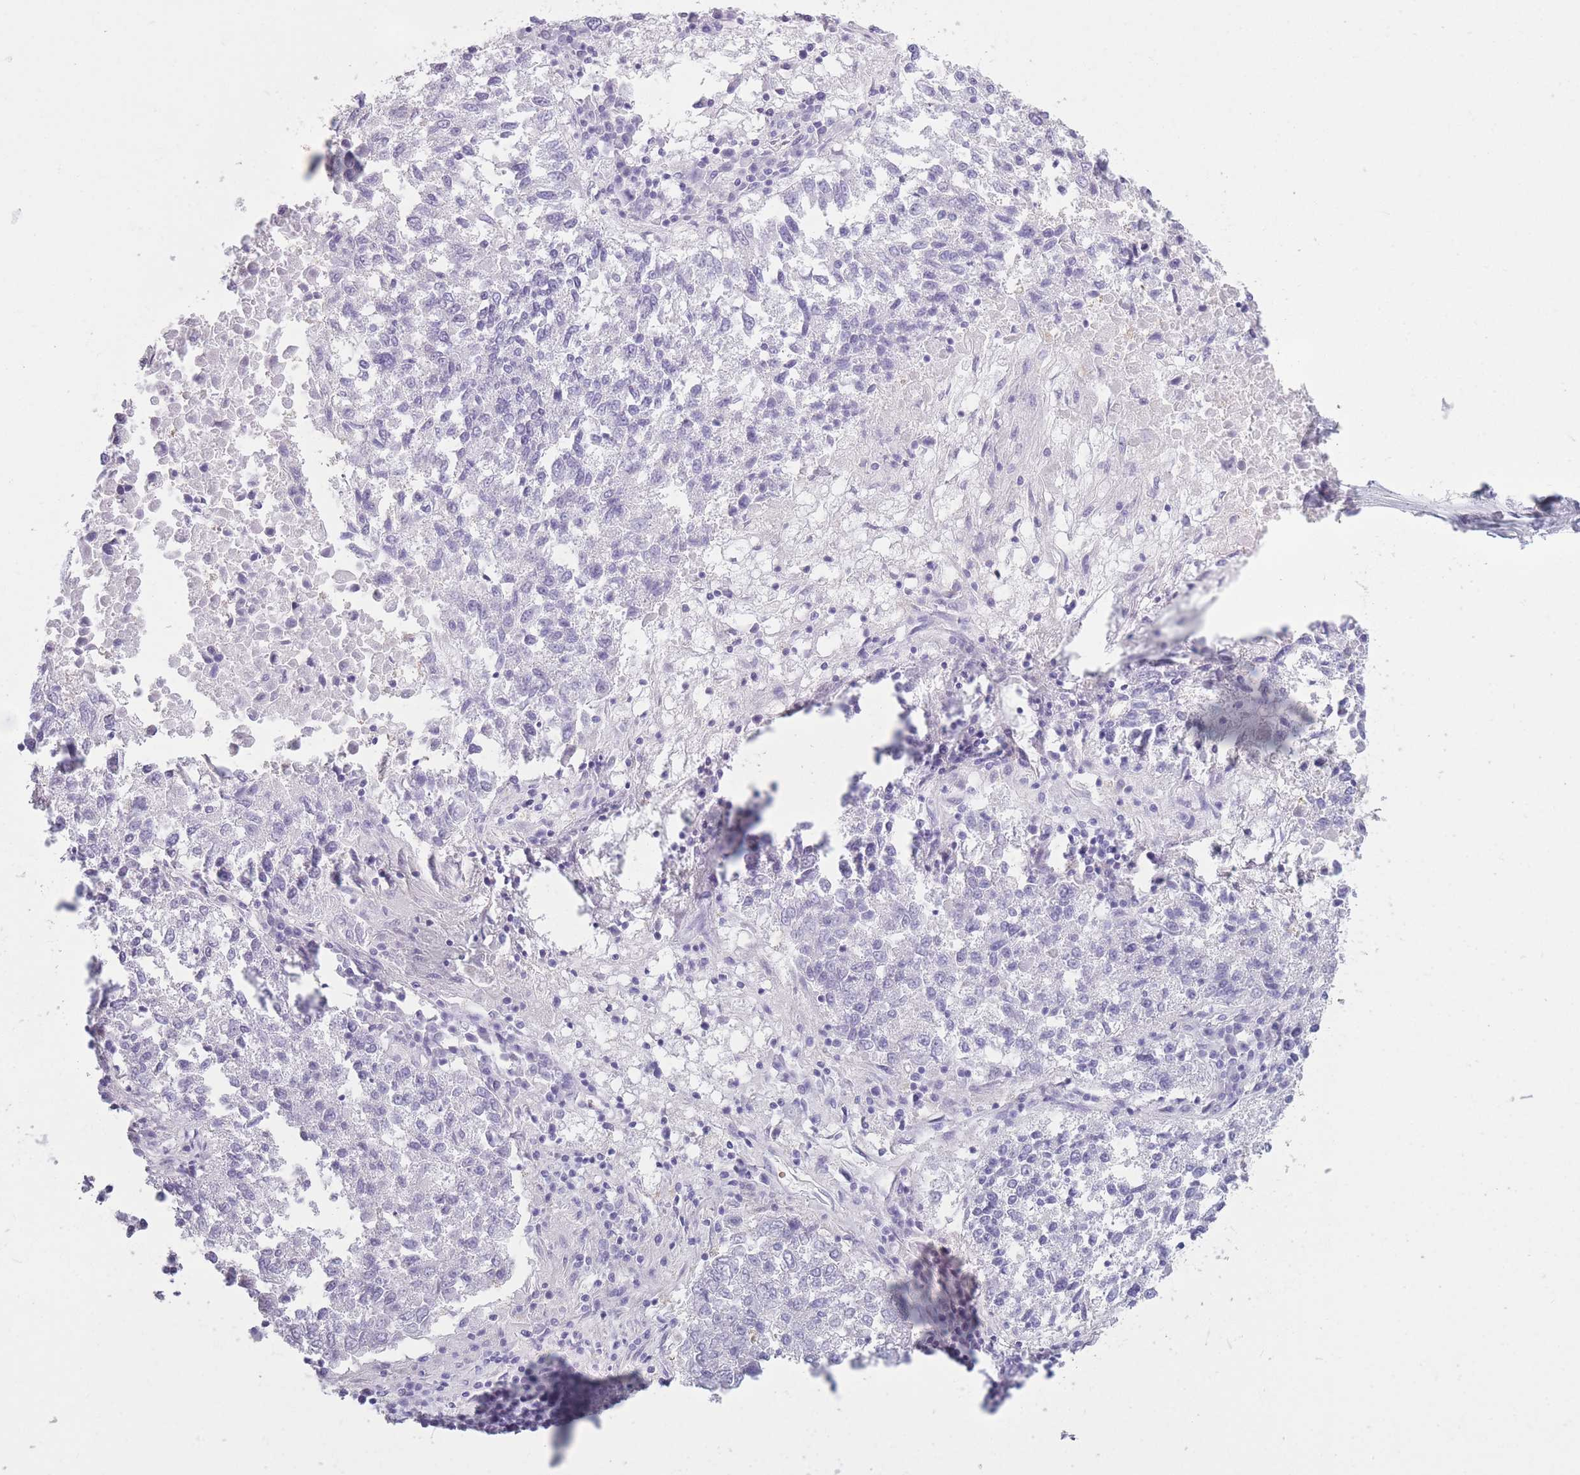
{"staining": {"intensity": "negative", "quantity": "none", "location": "none"}, "tissue": "lung cancer", "cell_type": "Tumor cells", "image_type": "cancer", "snomed": [{"axis": "morphology", "description": "Squamous cell carcinoma, NOS"}, {"axis": "topography", "description": "Lung"}], "caption": "A high-resolution micrograph shows immunohistochemistry staining of lung squamous cell carcinoma, which shows no significant staining in tumor cells.", "gene": "OR7C1", "patient": {"sex": "male", "age": 73}}